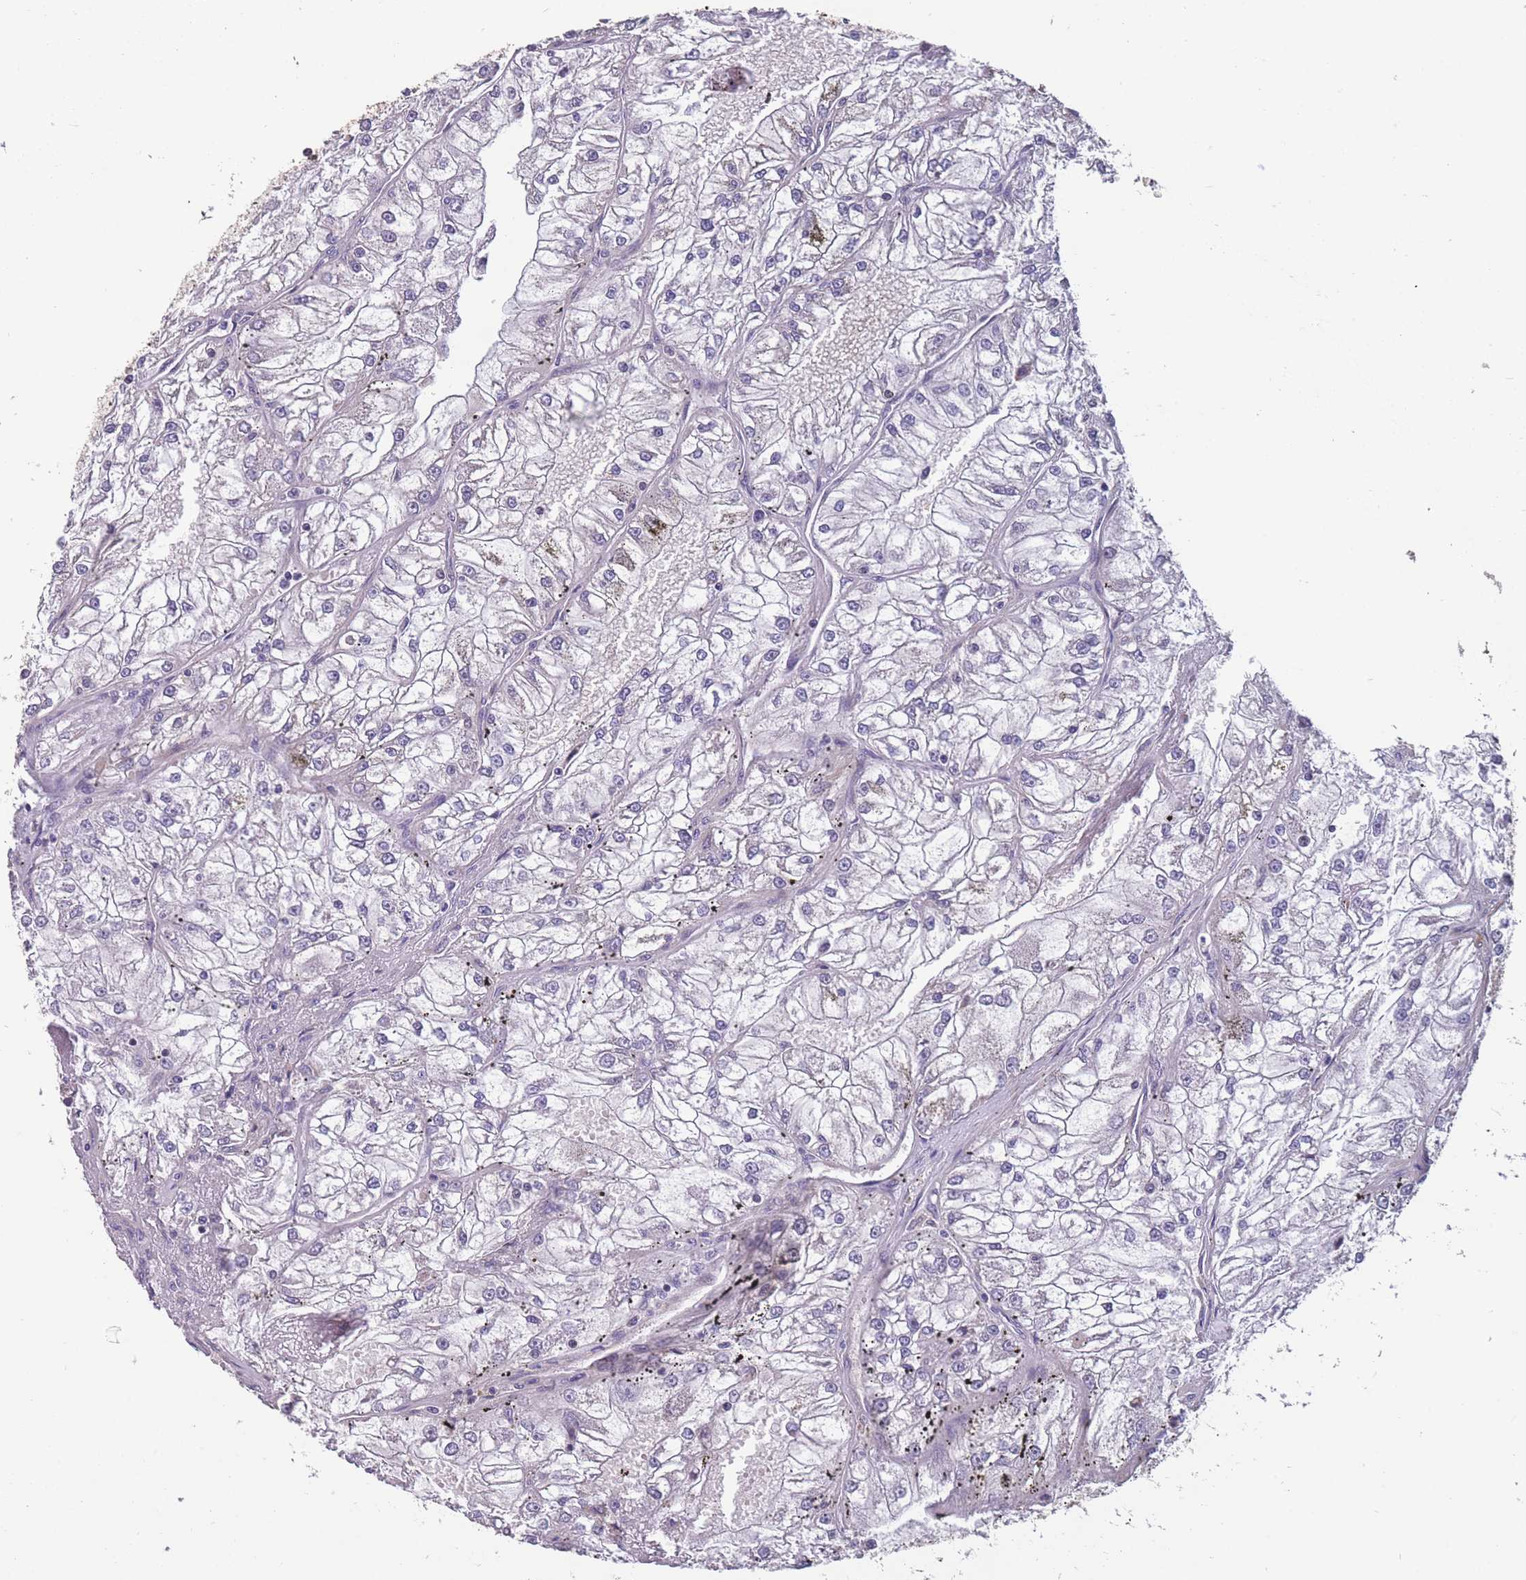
{"staining": {"intensity": "negative", "quantity": "none", "location": "none"}, "tissue": "renal cancer", "cell_type": "Tumor cells", "image_type": "cancer", "snomed": [{"axis": "morphology", "description": "Adenocarcinoma, NOS"}, {"axis": "topography", "description": "Kidney"}], "caption": "Renal adenocarcinoma stained for a protein using IHC demonstrates no positivity tumor cells.", "gene": "TOMM40L", "patient": {"sex": "female", "age": 72}}